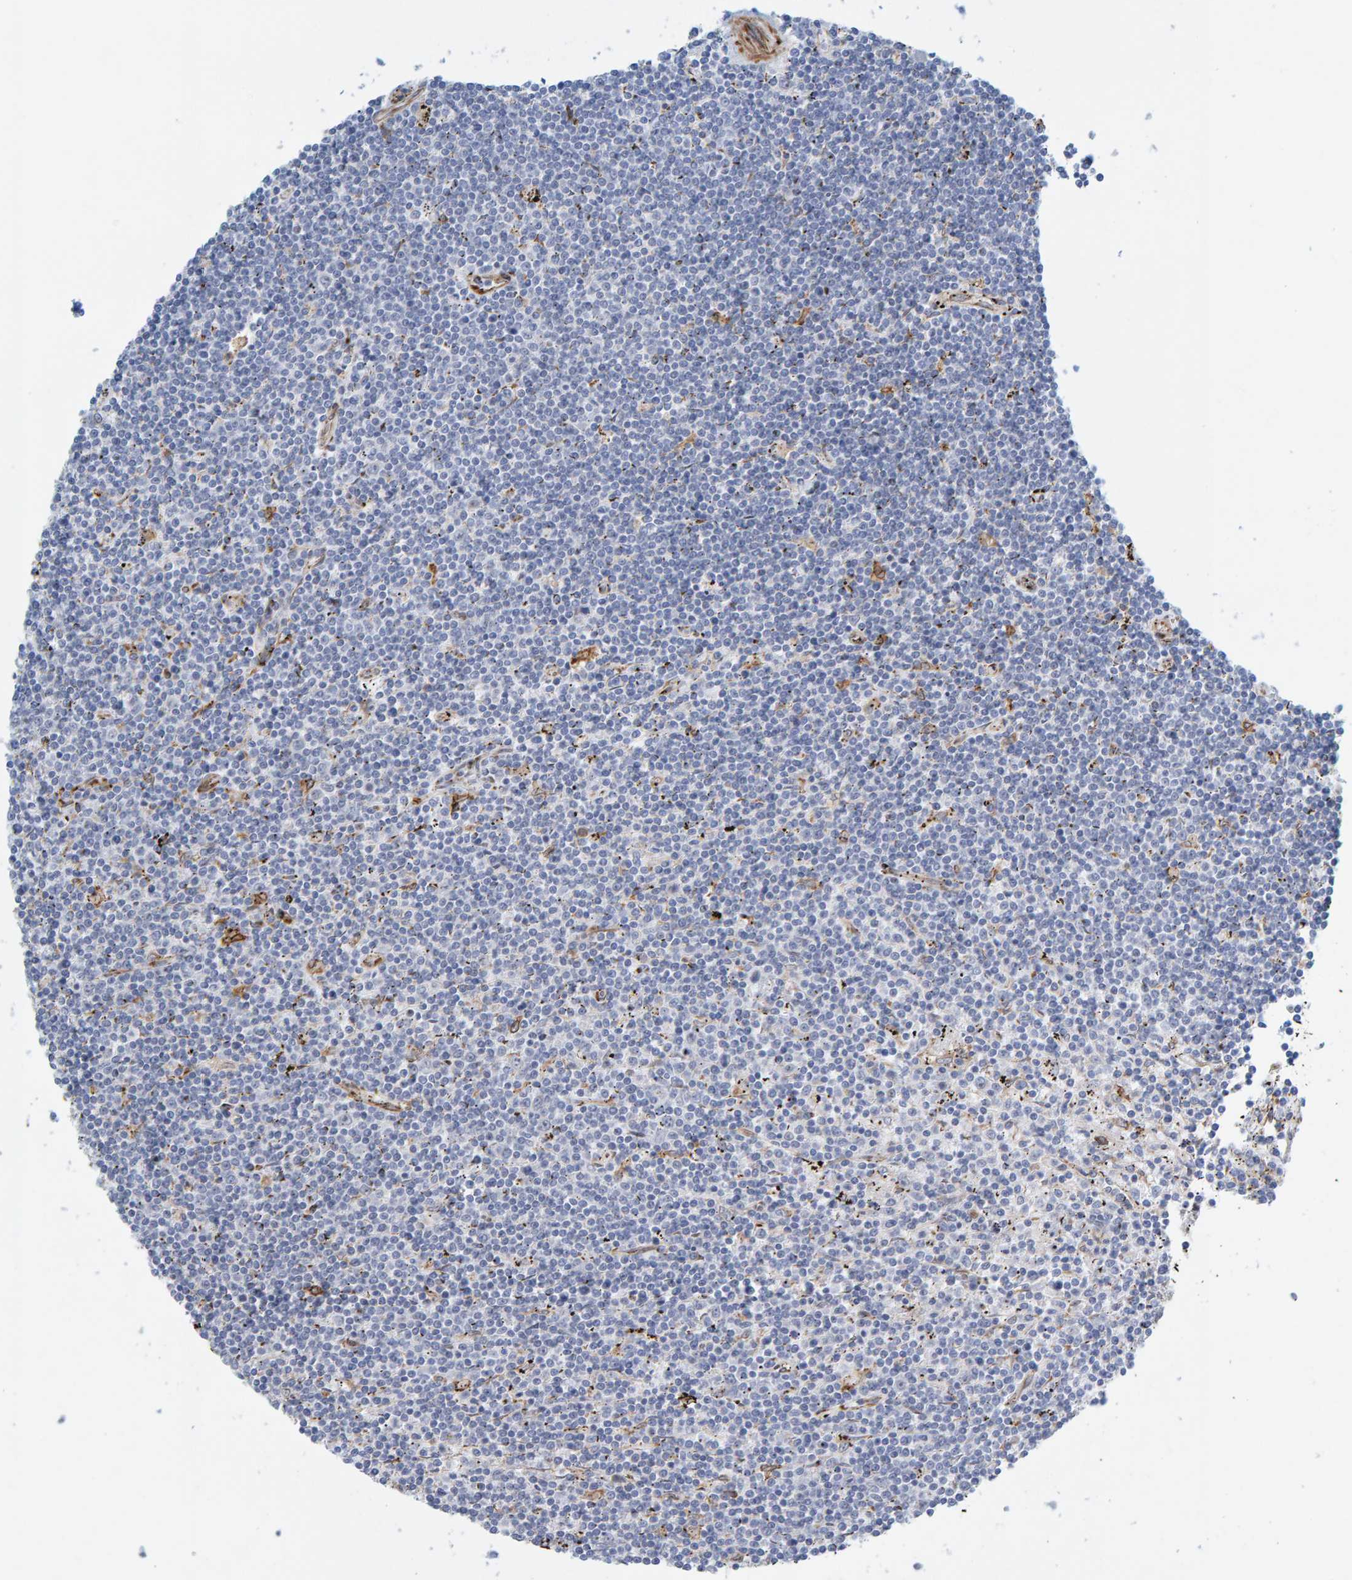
{"staining": {"intensity": "negative", "quantity": "none", "location": "none"}, "tissue": "lymphoma", "cell_type": "Tumor cells", "image_type": "cancer", "snomed": [{"axis": "morphology", "description": "Malignant lymphoma, non-Hodgkin's type, Low grade"}, {"axis": "topography", "description": "Spleen"}], "caption": "This is an IHC micrograph of human low-grade malignant lymphoma, non-Hodgkin's type. There is no staining in tumor cells.", "gene": "MMP16", "patient": {"sex": "male", "age": 76}}